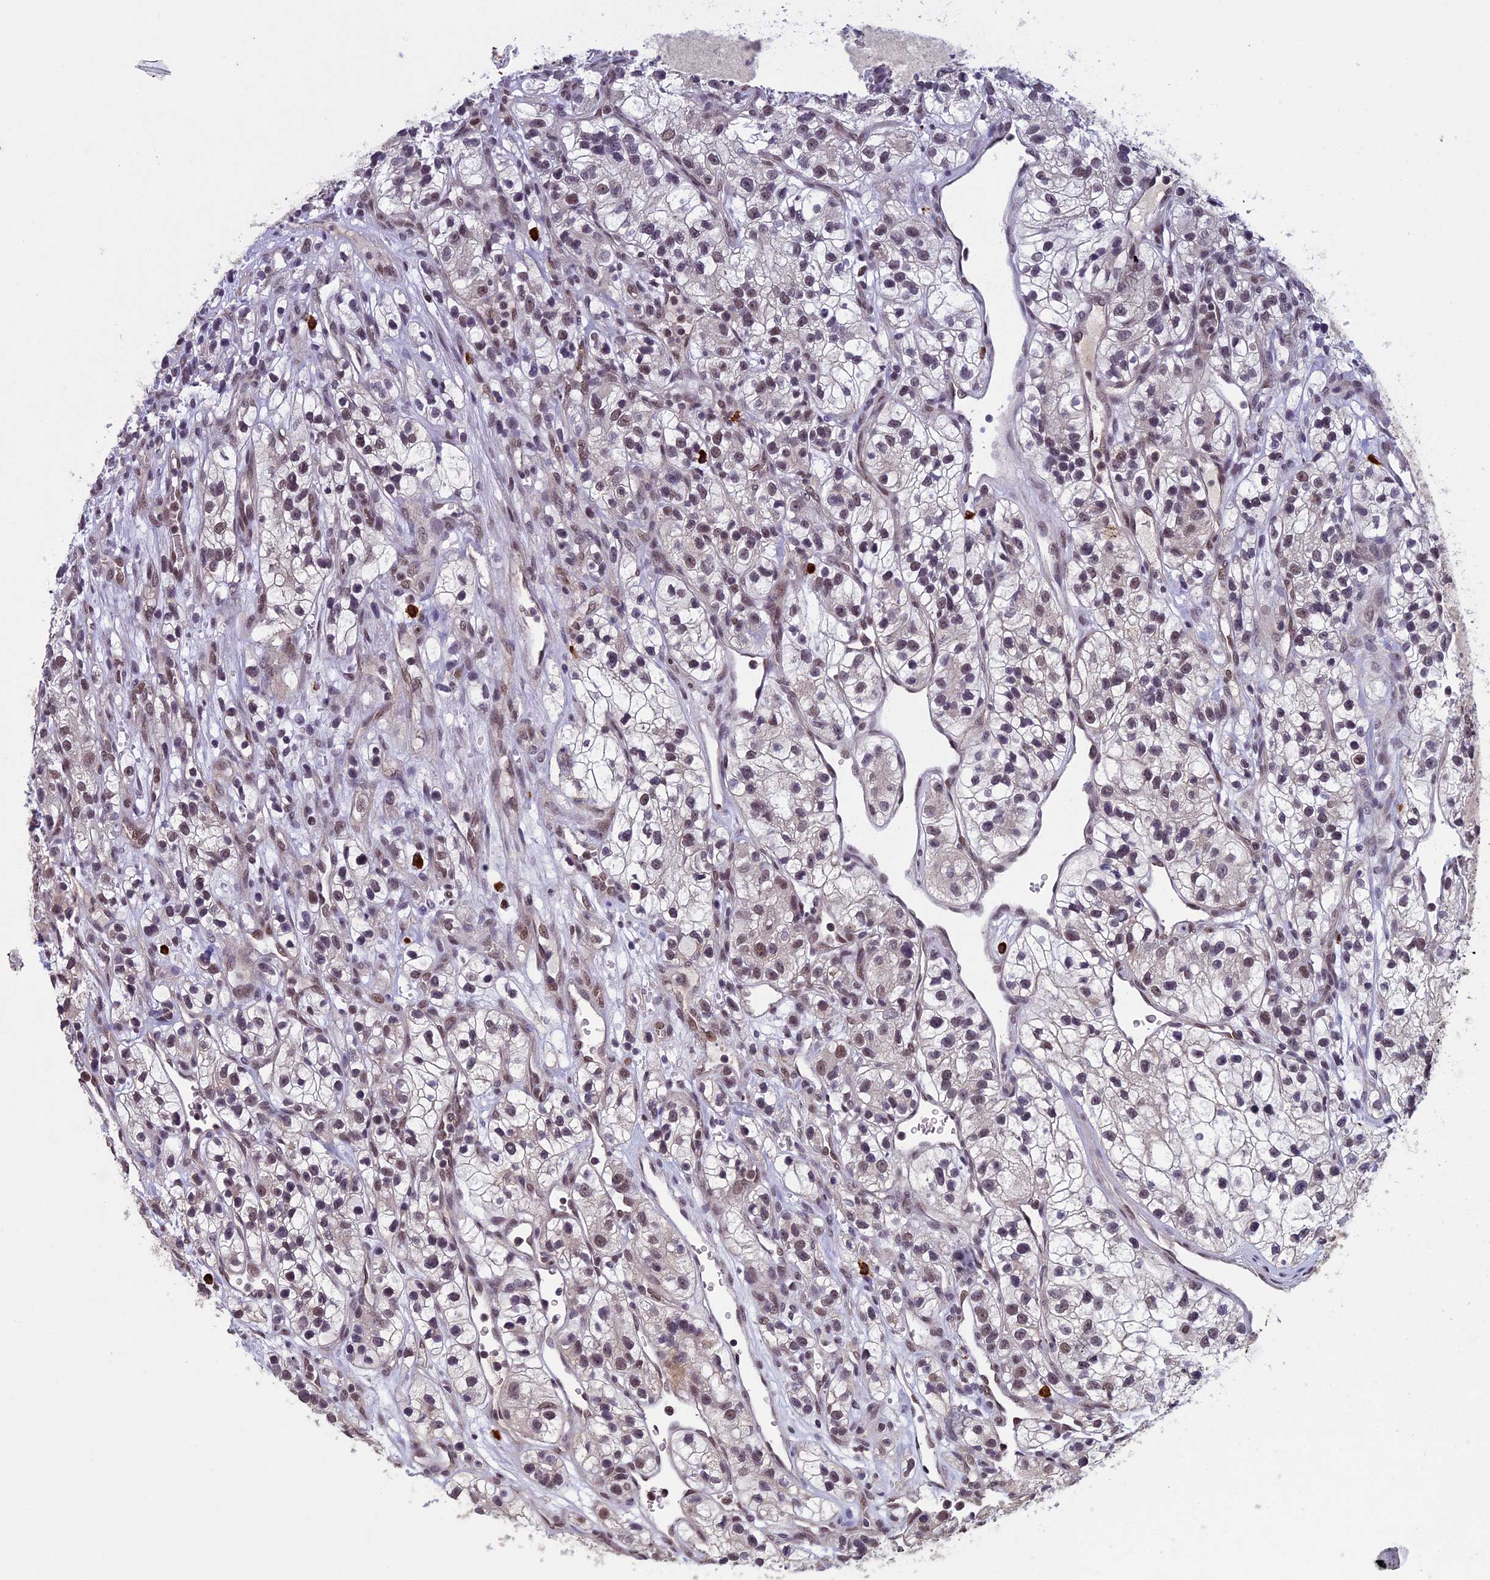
{"staining": {"intensity": "weak", "quantity": ">75%", "location": "nuclear"}, "tissue": "renal cancer", "cell_type": "Tumor cells", "image_type": "cancer", "snomed": [{"axis": "morphology", "description": "Adenocarcinoma, NOS"}, {"axis": "topography", "description": "Kidney"}], "caption": "Weak nuclear staining for a protein is identified in about >75% of tumor cells of renal cancer using IHC.", "gene": "RNF40", "patient": {"sex": "female", "age": 57}}